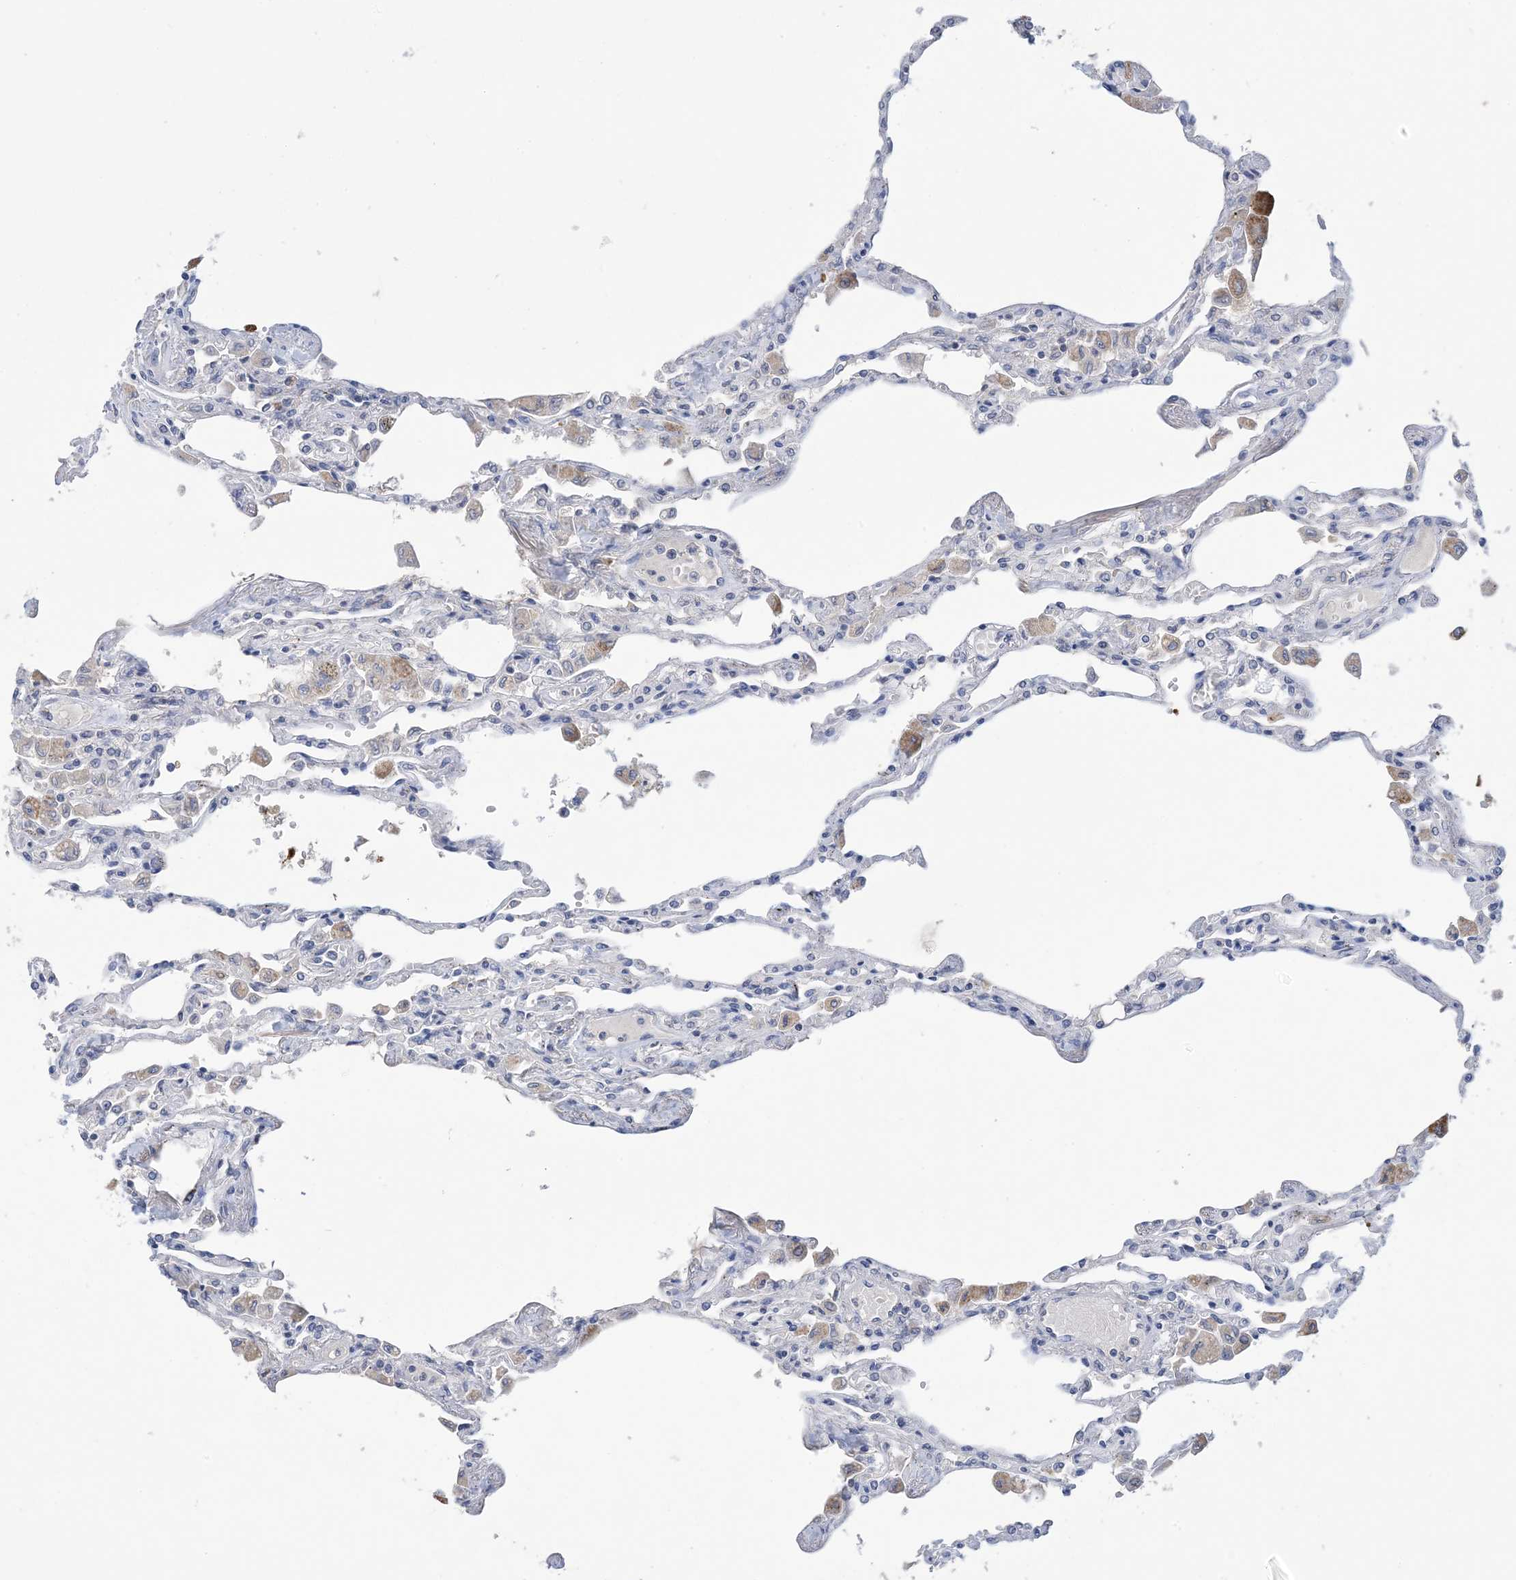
{"staining": {"intensity": "negative", "quantity": "none", "location": "none"}, "tissue": "lung", "cell_type": "Alveolar cells", "image_type": "normal", "snomed": [{"axis": "morphology", "description": "Normal tissue, NOS"}, {"axis": "topography", "description": "Bronchus"}, {"axis": "topography", "description": "Lung"}], "caption": "Unremarkable lung was stained to show a protein in brown. There is no significant staining in alveolar cells.", "gene": "DSC3", "patient": {"sex": "female", "age": 49}}